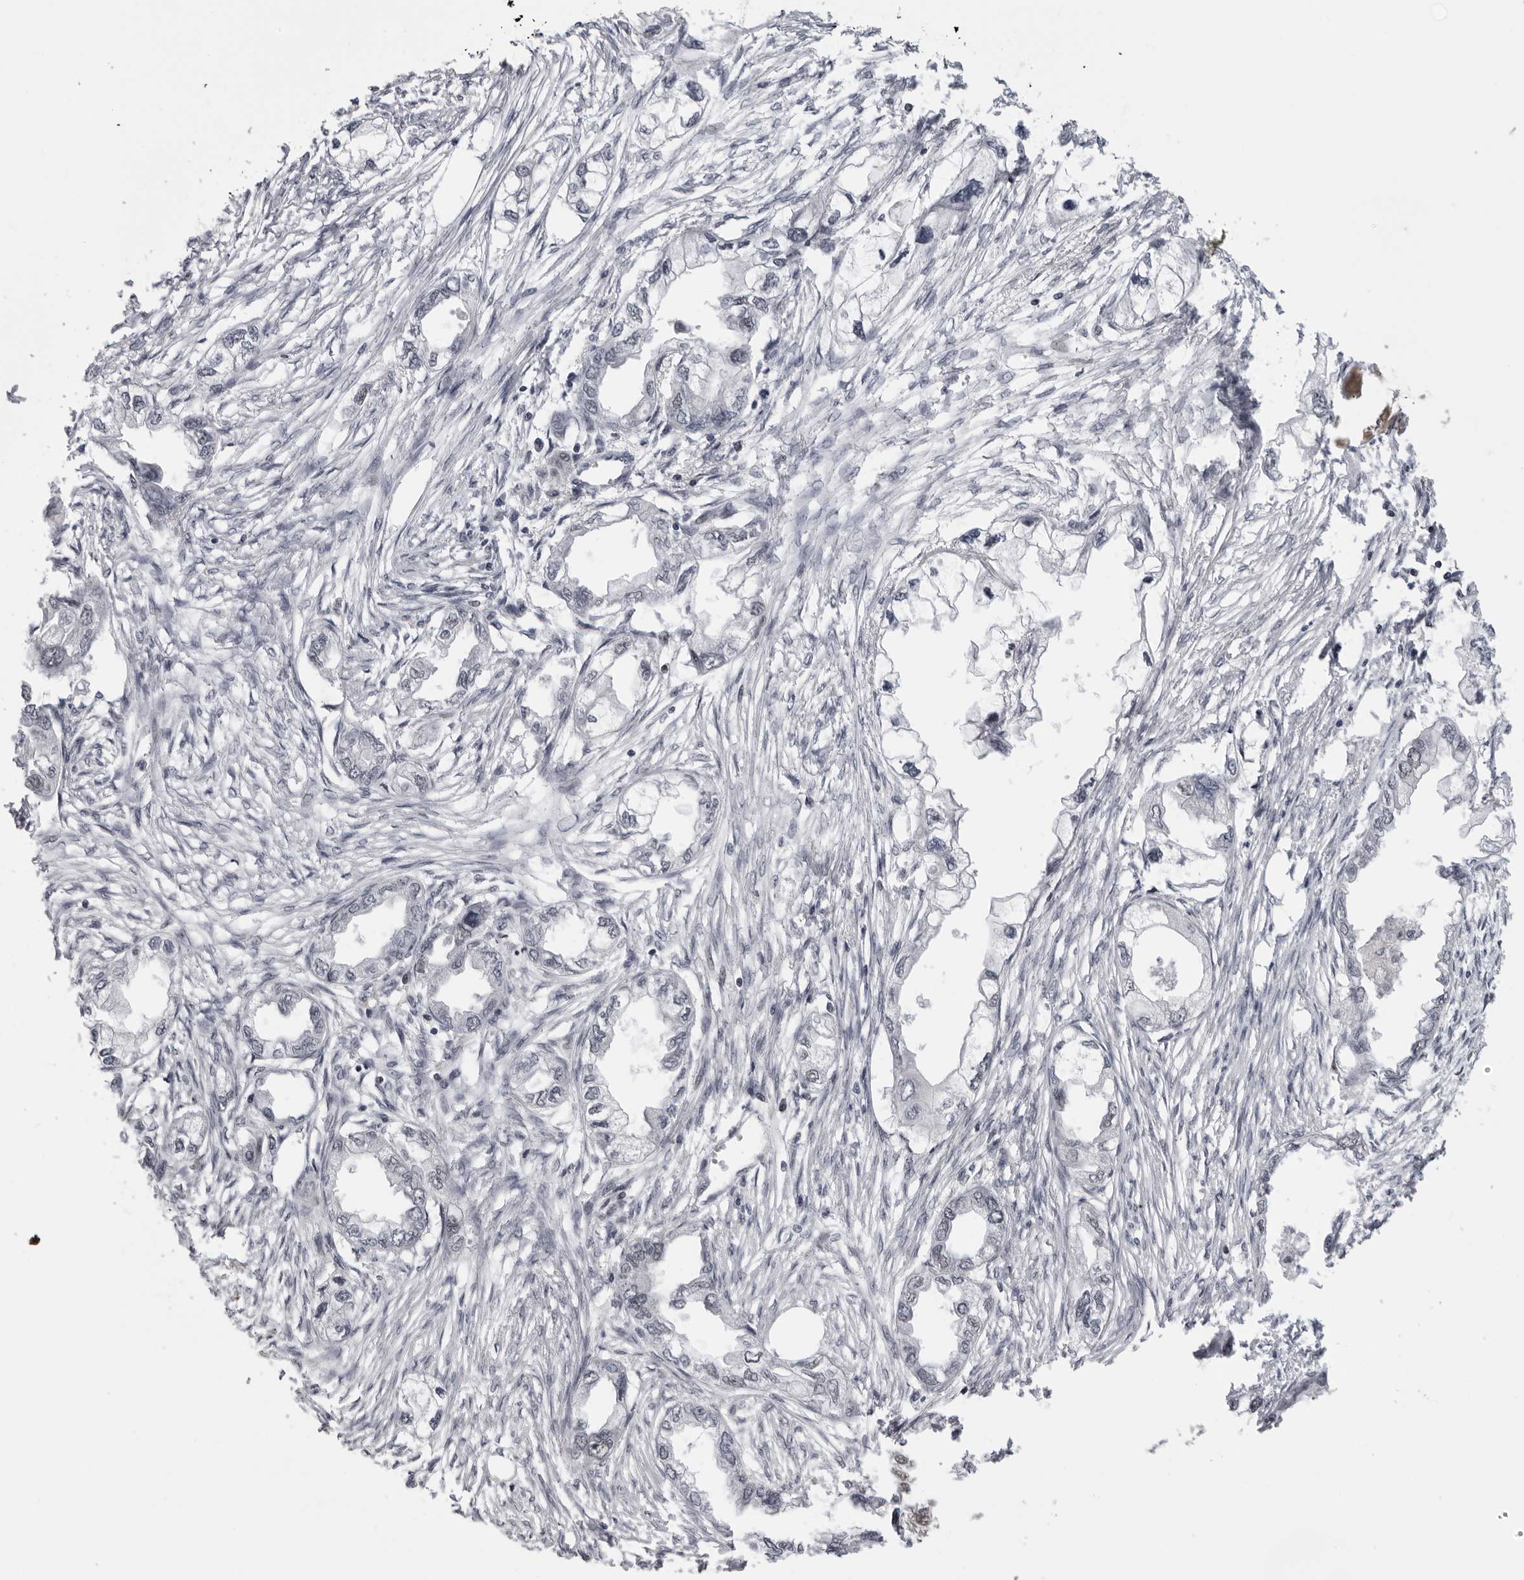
{"staining": {"intensity": "negative", "quantity": "none", "location": "none"}, "tissue": "endometrial cancer", "cell_type": "Tumor cells", "image_type": "cancer", "snomed": [{"axis": "morphology", "description": "Adenocarcinoma, NOS"}, {"axis": "morphology", "description": "Adenocarcinoma, metastatic, NOS"}, {"axis": "topography", "description": "Adipose tissue"}, {"axis": "topography", "description": "Endometrium"}], "caption": "There is no significant staining in tumor cells of metastatic adenocarcinoma (endometrial).", "gene": "ALPK2", "patient": {"sex": "female", "age": 67}}